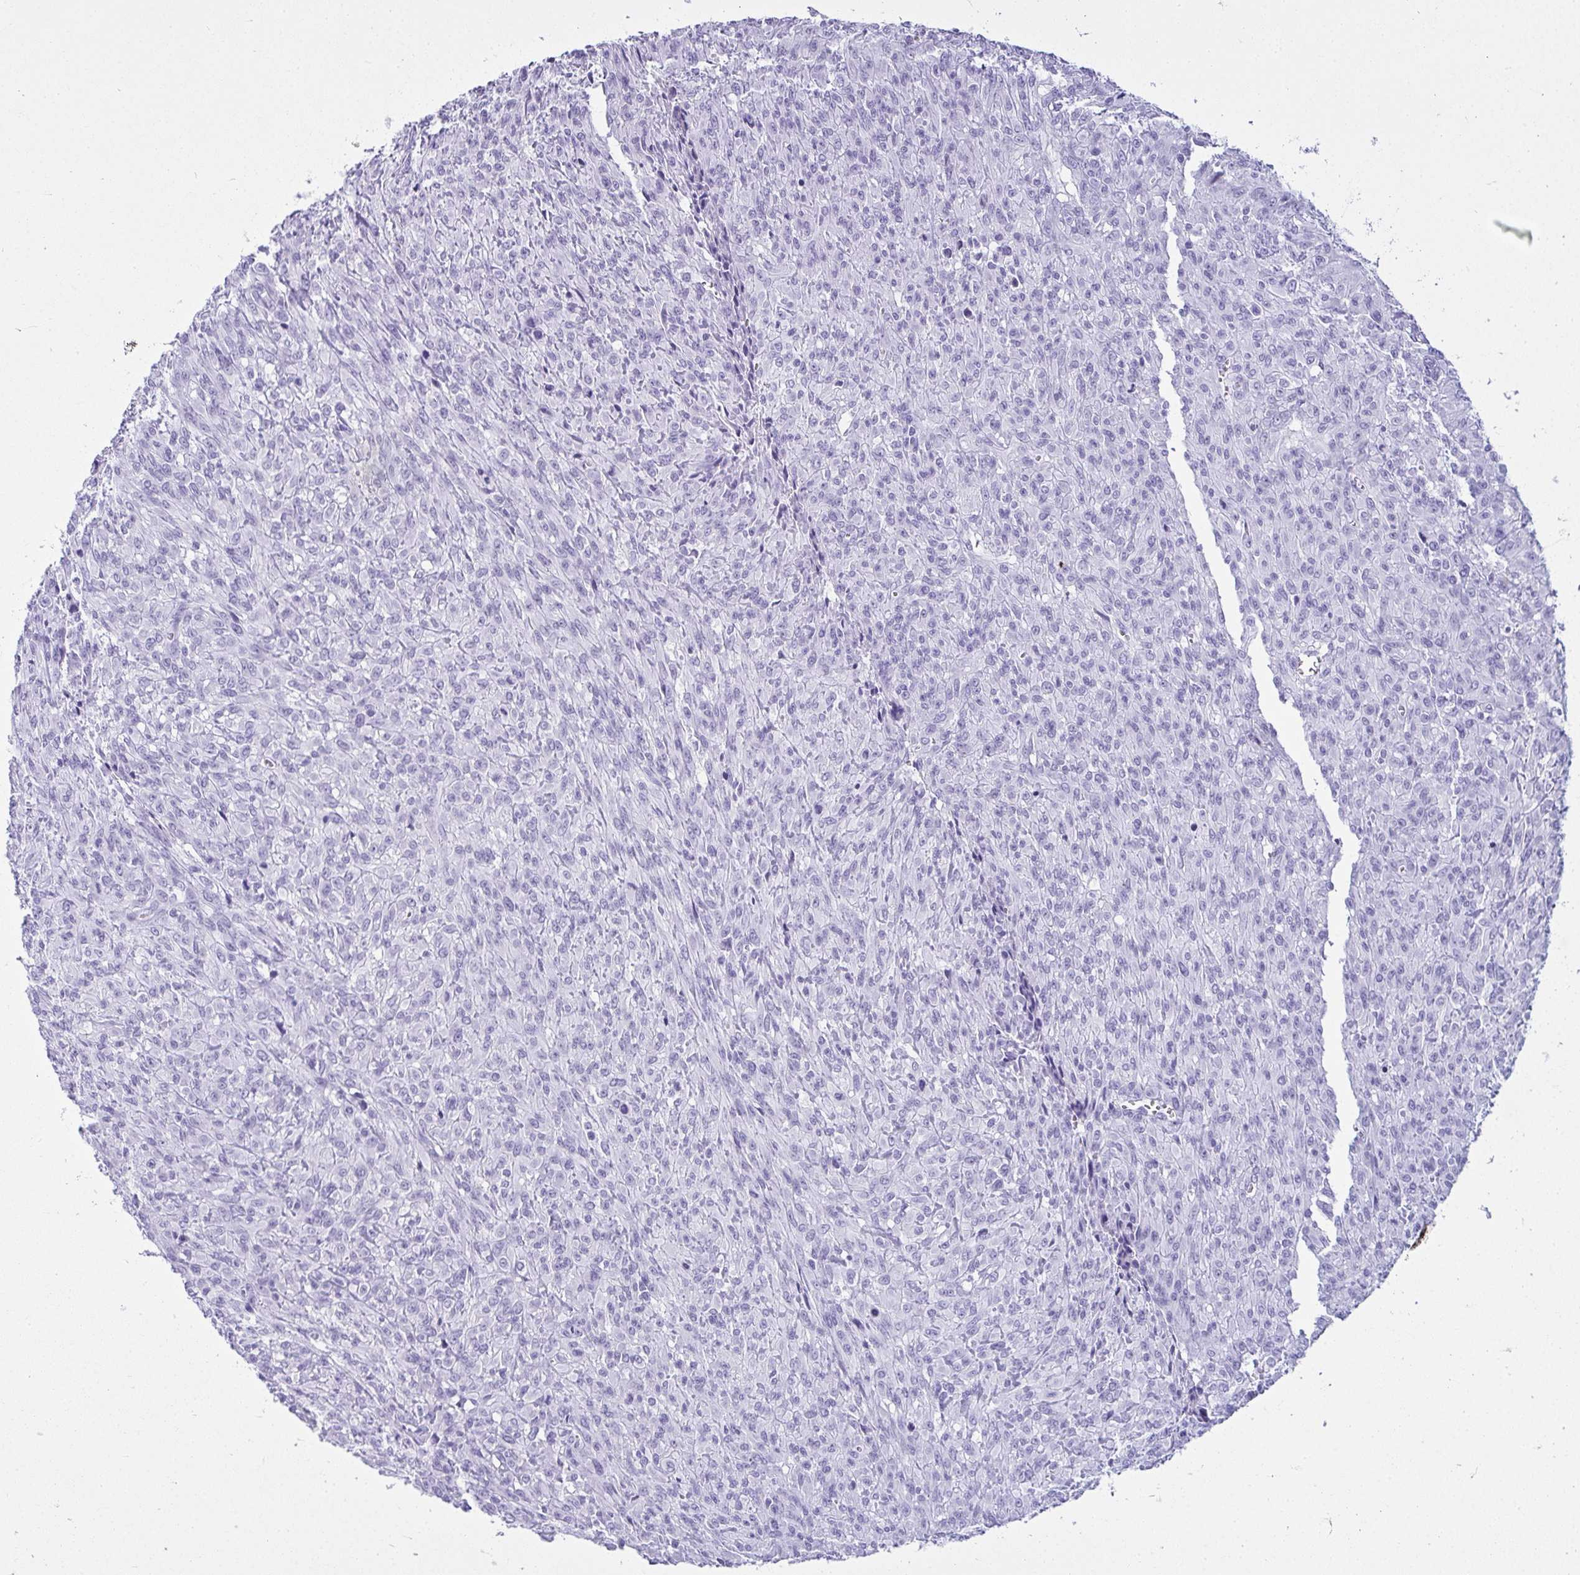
{"staining": {"intensity": "negative", "quantity": "none", "location": "none"}, "tissue": "renal cancer", "cell_type": "Tumor cells", "image_type": "cancer", "snomed": [{"axis": "morphology", "description": "Adenocarcinoma, NOS"}, {"axis": "topography", "description": "Kidney"}], "caption": "A high-resolution micrograph shows immunohistochemistry (IHC) staining of adenocarcinoma (renal), which demonstrates no significant expression in tumor cells. Brightfield microscopy of immunohistochemistry stained with DAB (brown) and hematoxylin (blue), captured at high magnification.", "gene": "CLGN", "patient": {"sex": "male", "age": 58}}